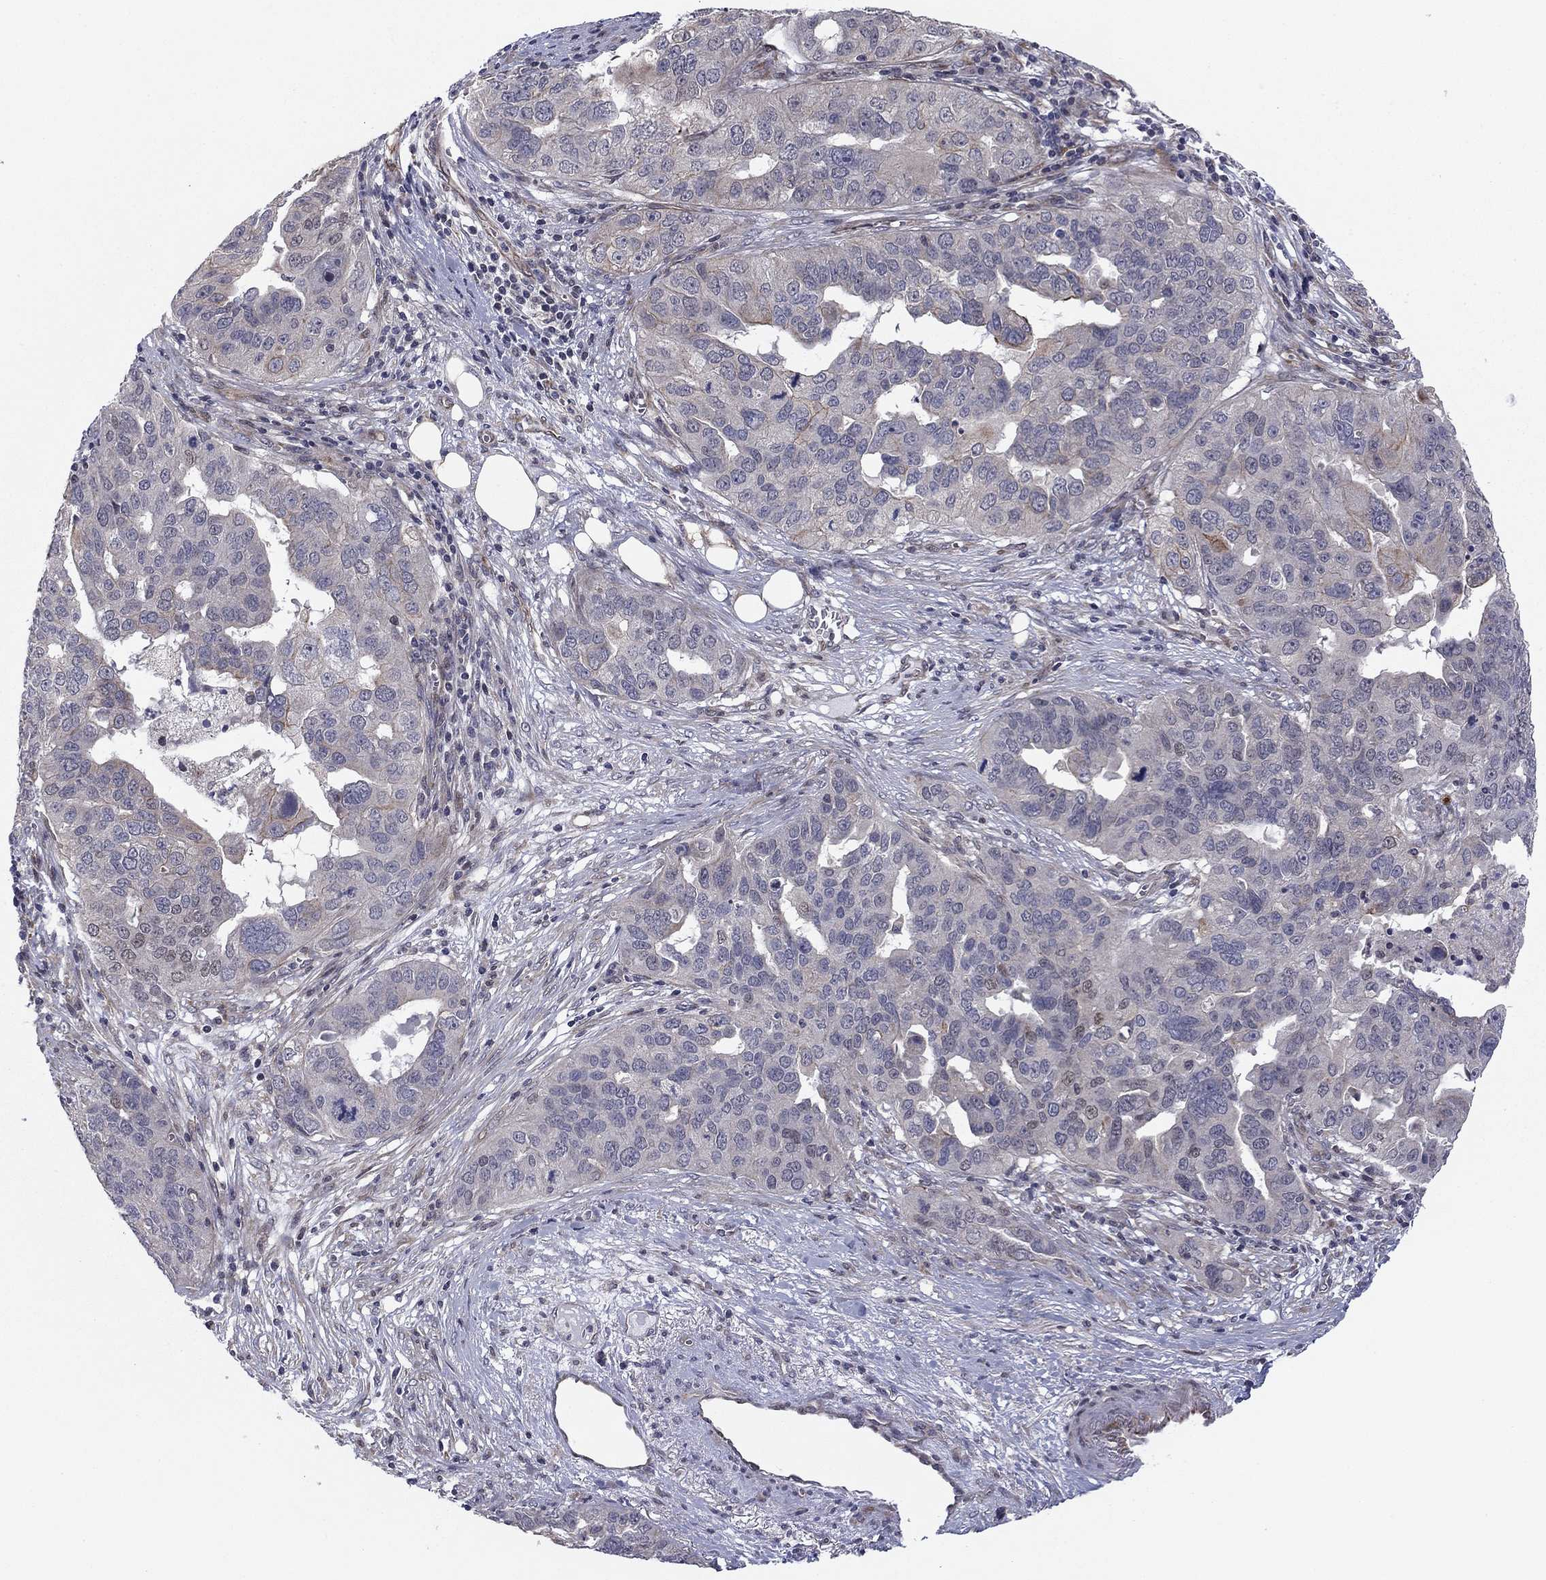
{"staining": {"intensity": "moderate", "quantity": "<25%", "location": "cytoplasmic/membranous"}, "tissue": "ovarian cancer", "cell_type": "Tumor cells", "image_type": "cancer", "snomed": [{"axis": "morphology", "description": "Carcinoma, endometroid"}, {"axis": "topography", "description": "Soft tissue"}, {"axis": "topography", "description": "Ovary"}], "caption": "Immunohistochemical staining of ovarian cancer demonstrates moderate cytoplasmic/membranous protein expression in about <25% of tumor cells.", "gene": "BCL11A", "patient": {"sex": "female", "age": 52}}